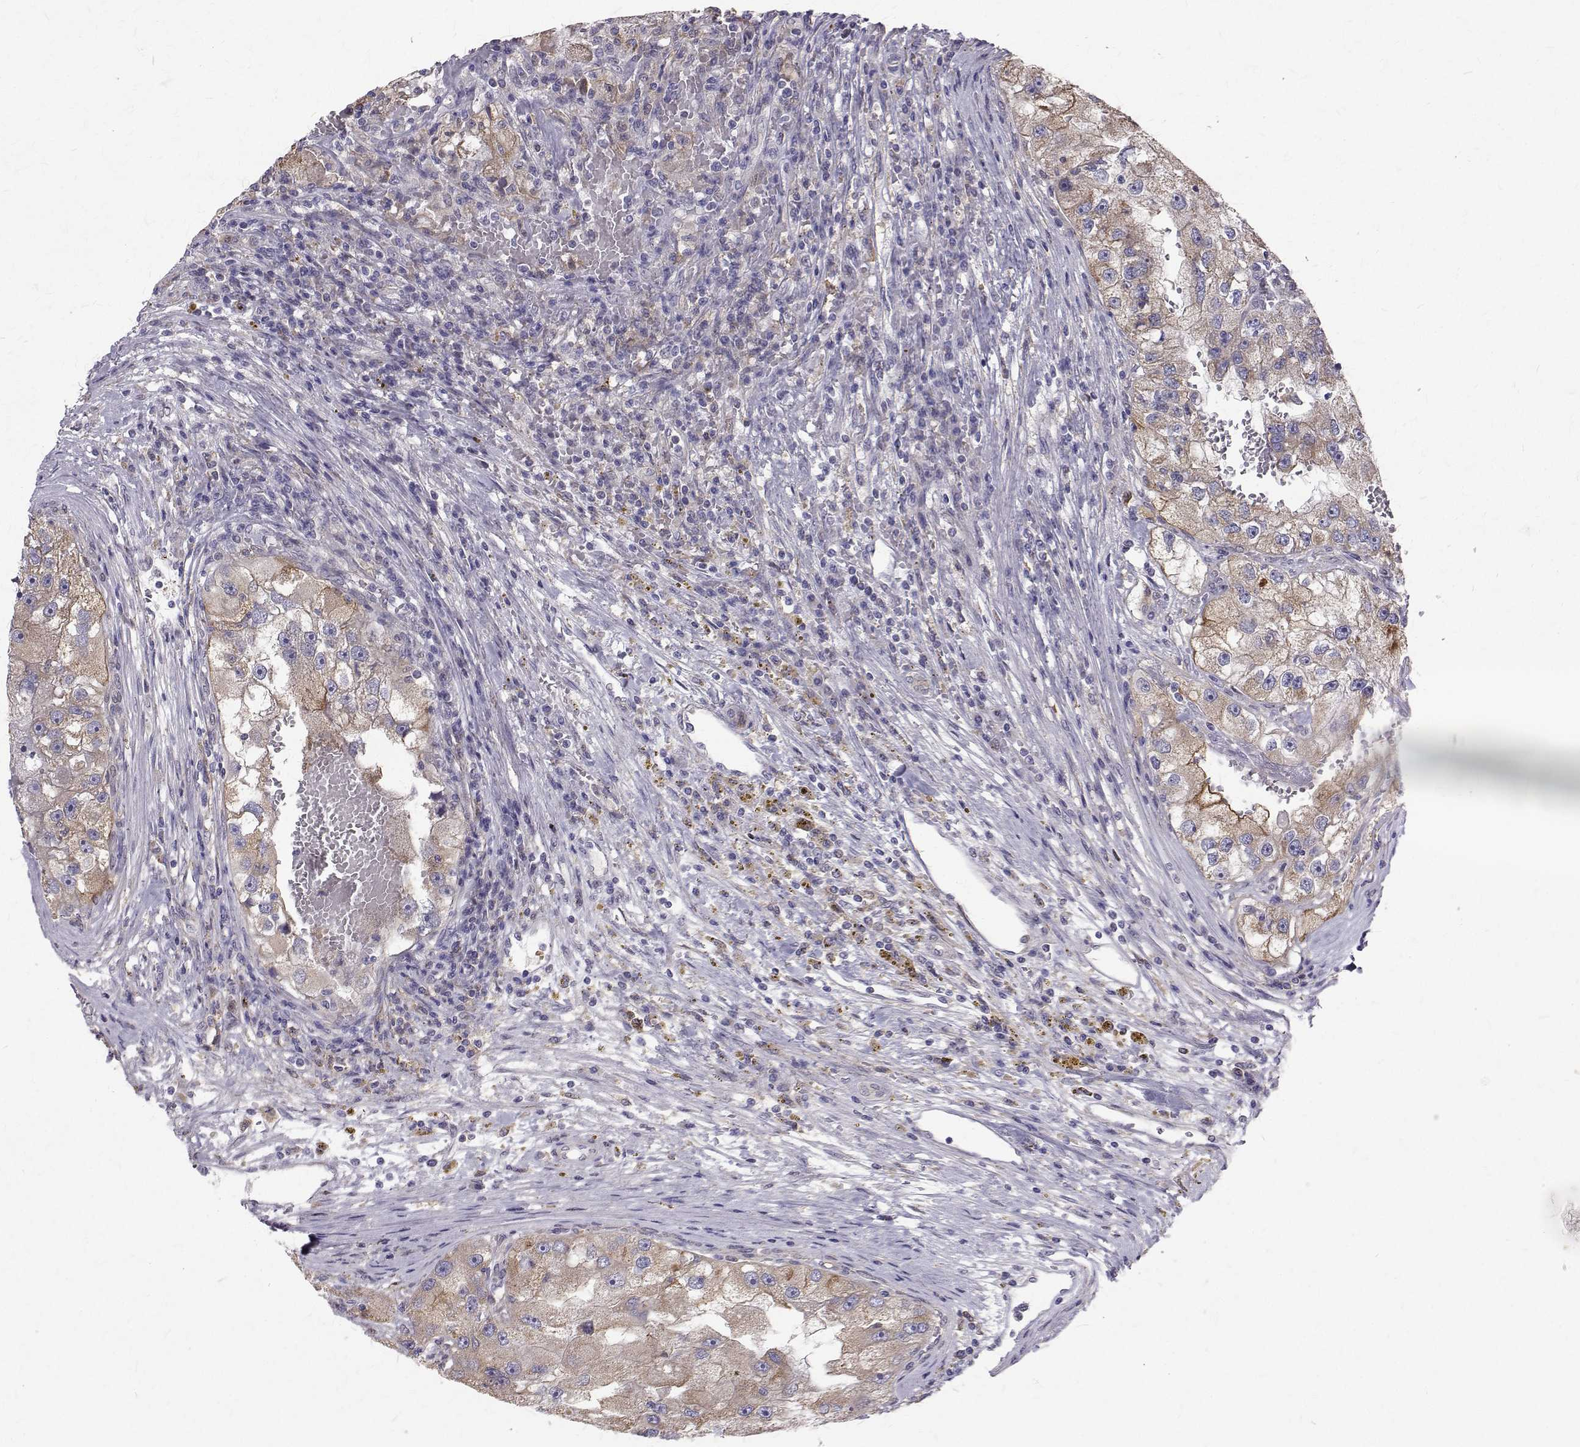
{"staining": {"intensity": "weak", "quantity": "25%-75%", "location": "cytoplasmic/membranous"}, "tissue": "renal cancer", "cell_type": "Tumor cells", "image_type": "cancer", "snomed": [{"axis": "morphology", "description": "Adenocarcinoma, NOS"}, {"axis": "topography", "description": "Kidney"}], "caption": "The histopathology image demonstrates a brown stain indicating the presence of a protein in the cytoplasmic/membranous of tumor cells in renal adenocarcinoma. The protein of interest is shown in brown color, while the nuclei are stained blue.", "gene": "CCDC89", "patient": {"sex": "male", "age": 63}}